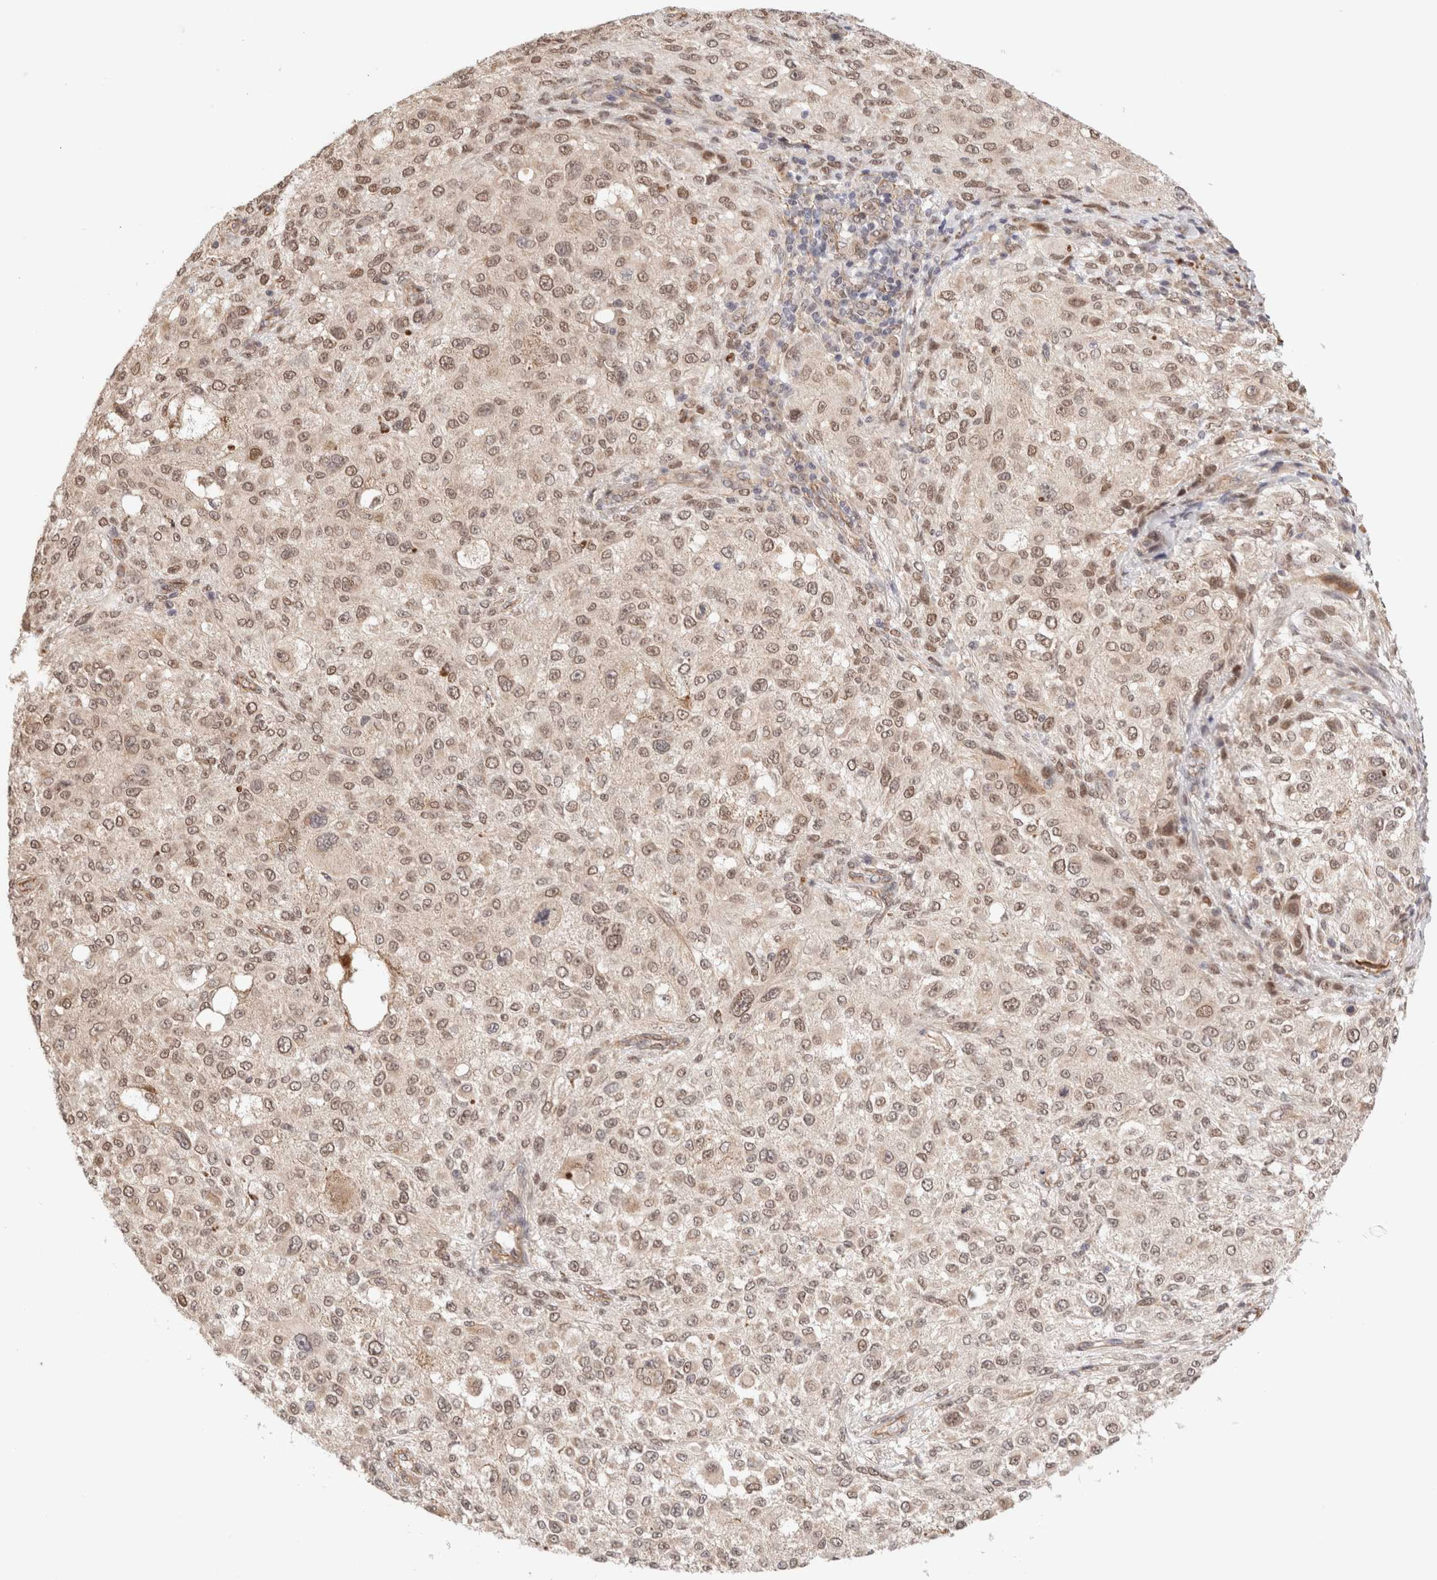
{"staining": {"intensity": "moderate", "quantity": ">75%", "location": "cytoplasmic/membranous,nuclear"}, "tissue": "melanoma", "cell_type": "Tumor cells", "image_type": "cancer", "snomed": [{"axis": "morphology", "description": "Necrosis, NOS"}, {"axis": "morphology", "description": "Malignant melanoma, NOS"}, {"axis": "topography", "description": "Skin"}], "caption": "Melanoma stained for a protein (brown) exhibits moderate cytoplasmic/membranous and nuclear positive staining in about >75% of tumor cells.", "gene": "BRPF3", "patient": {"sex": "female", "age": 87}}